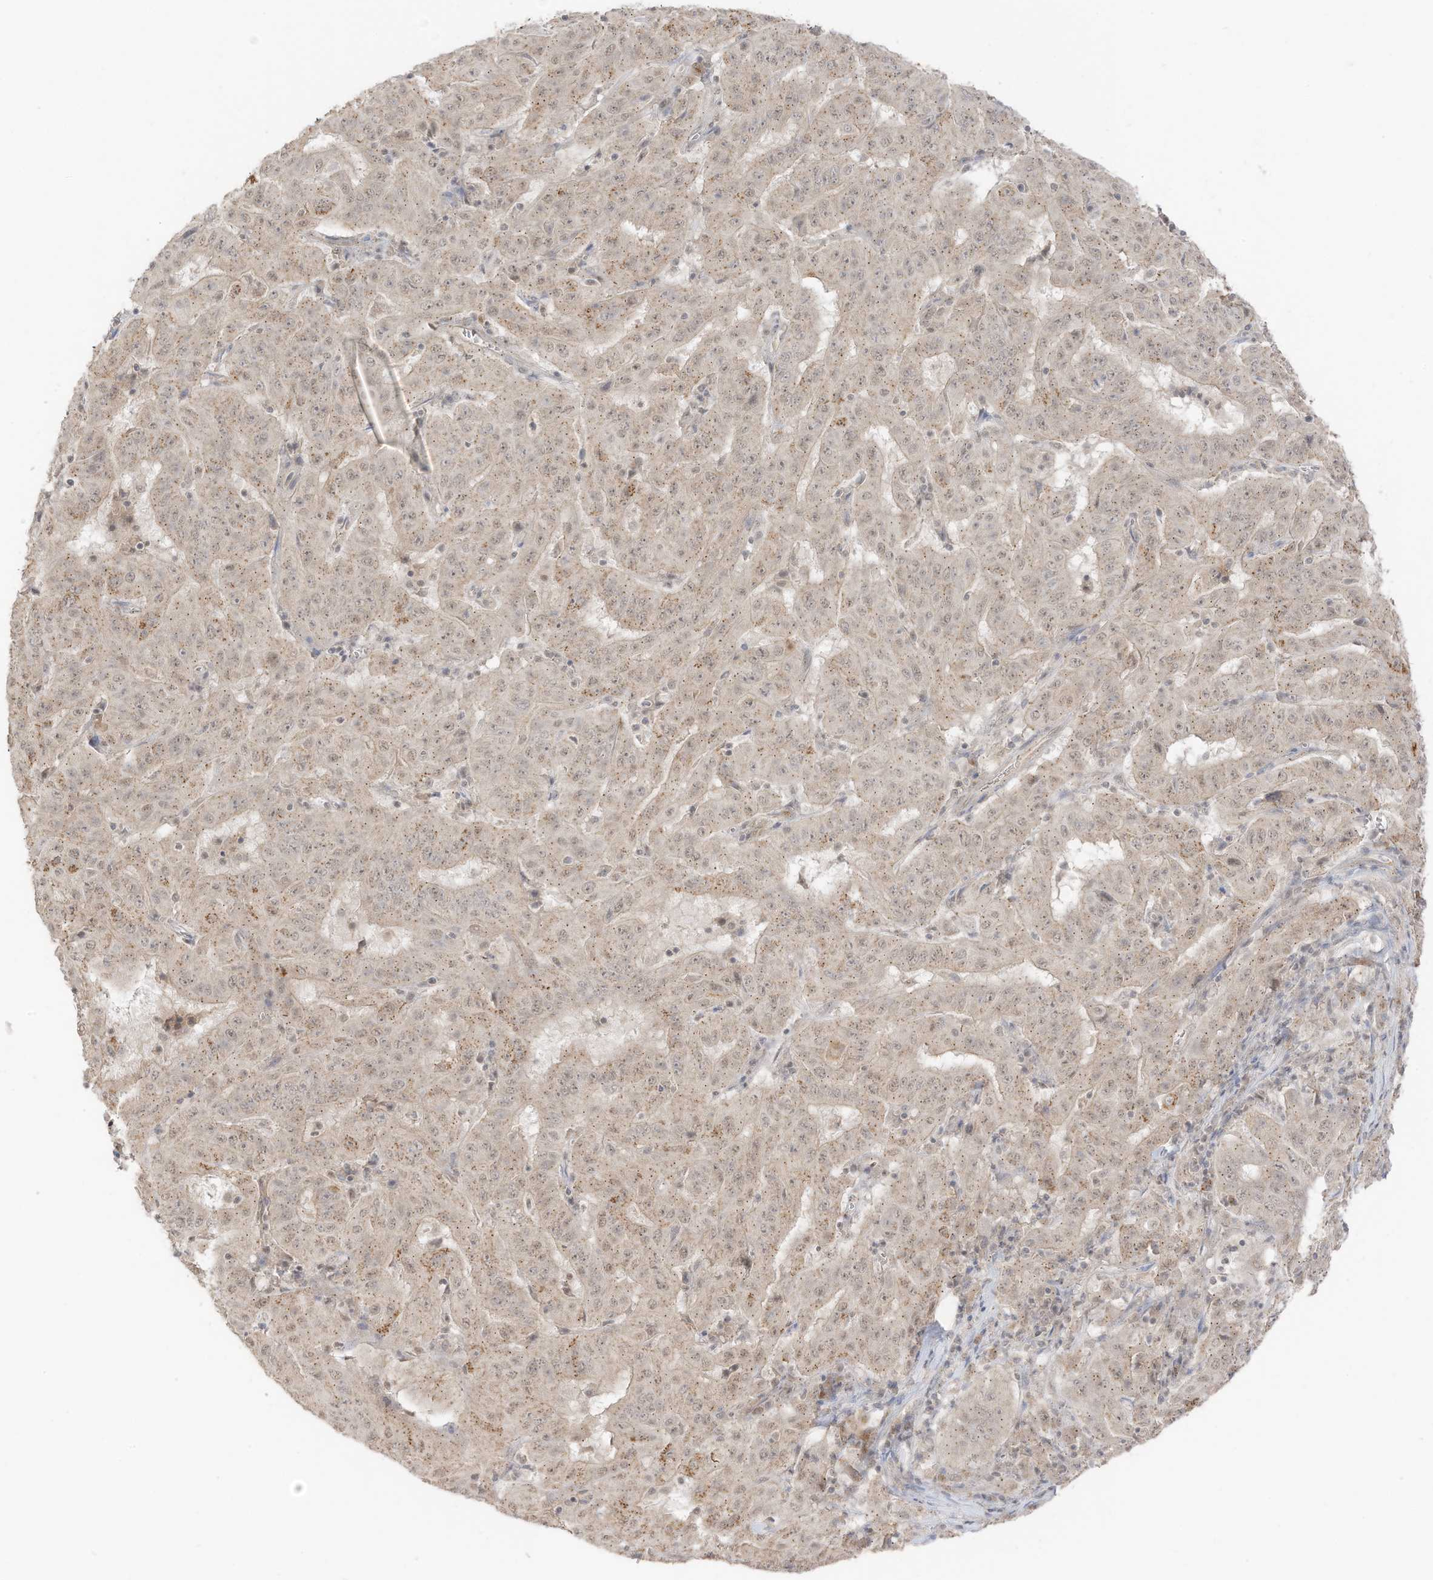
{"staining": {"intensity": "weak", "quantity": ">75%", "location": "cytoplasmic/membranous"}, "tissue": "pancreatic cancer", "cell_type": "Tumor cells", "image_type": "cancer", "snomed": [{"axis": "morphology", "description": "Adenocarcinoma, NOS"}, {"axis": "topography", "description": "Pancreas"}], "caption": "Immunohistochemistry (IHC) of pancreatic adenocarcinoma exhibits low levels of weak cytoplasmic/membranous expression in approximately >75% of tumor cells.", "gene": "N4BP3", "patient": {"sex": "male", "age": 63}}